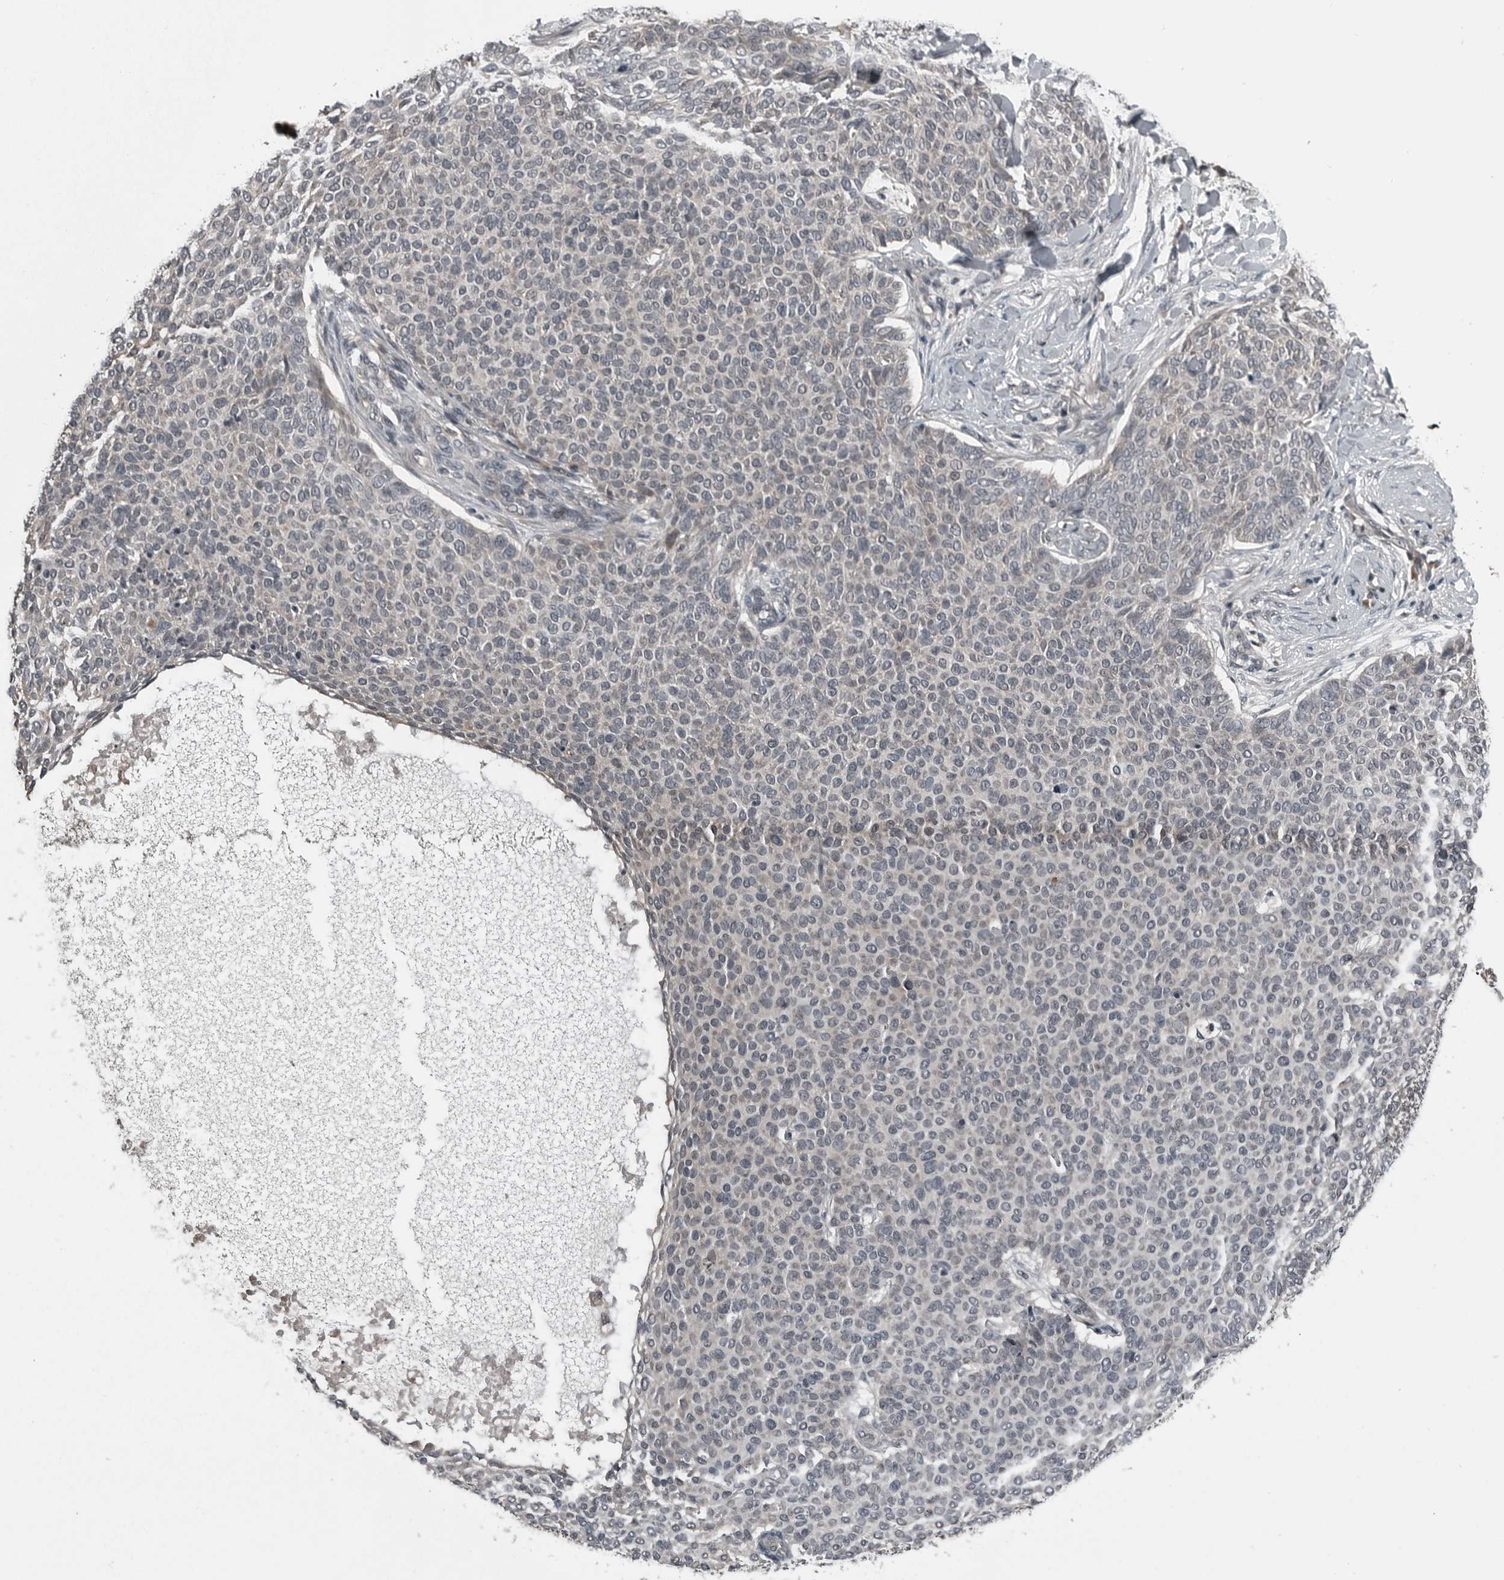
{"staining": {"intensity": "negative", "quantity": "none", "location": "none"}, "tissue": "skin cancer", "cell_type": "Tumor cells", "image_type": "cancer", "snomed": [{"axis": "morphology", "description": "Normal tissue, NOS"}, {"axis": "morphology", "description": "Basal cell carcinoma"}, {"axis": "topography", "description": "Skin"}], "caption": "Photomicrograph shows no significant protein staining in tumor cells of skin cancer (basal cell carcinoma). (DAB (3,3'-diaminobenzidine) immunohistochemistry (IHC), high magnification).", "gene": "GAK", "patient": {"sex": "male", "age": 50}}